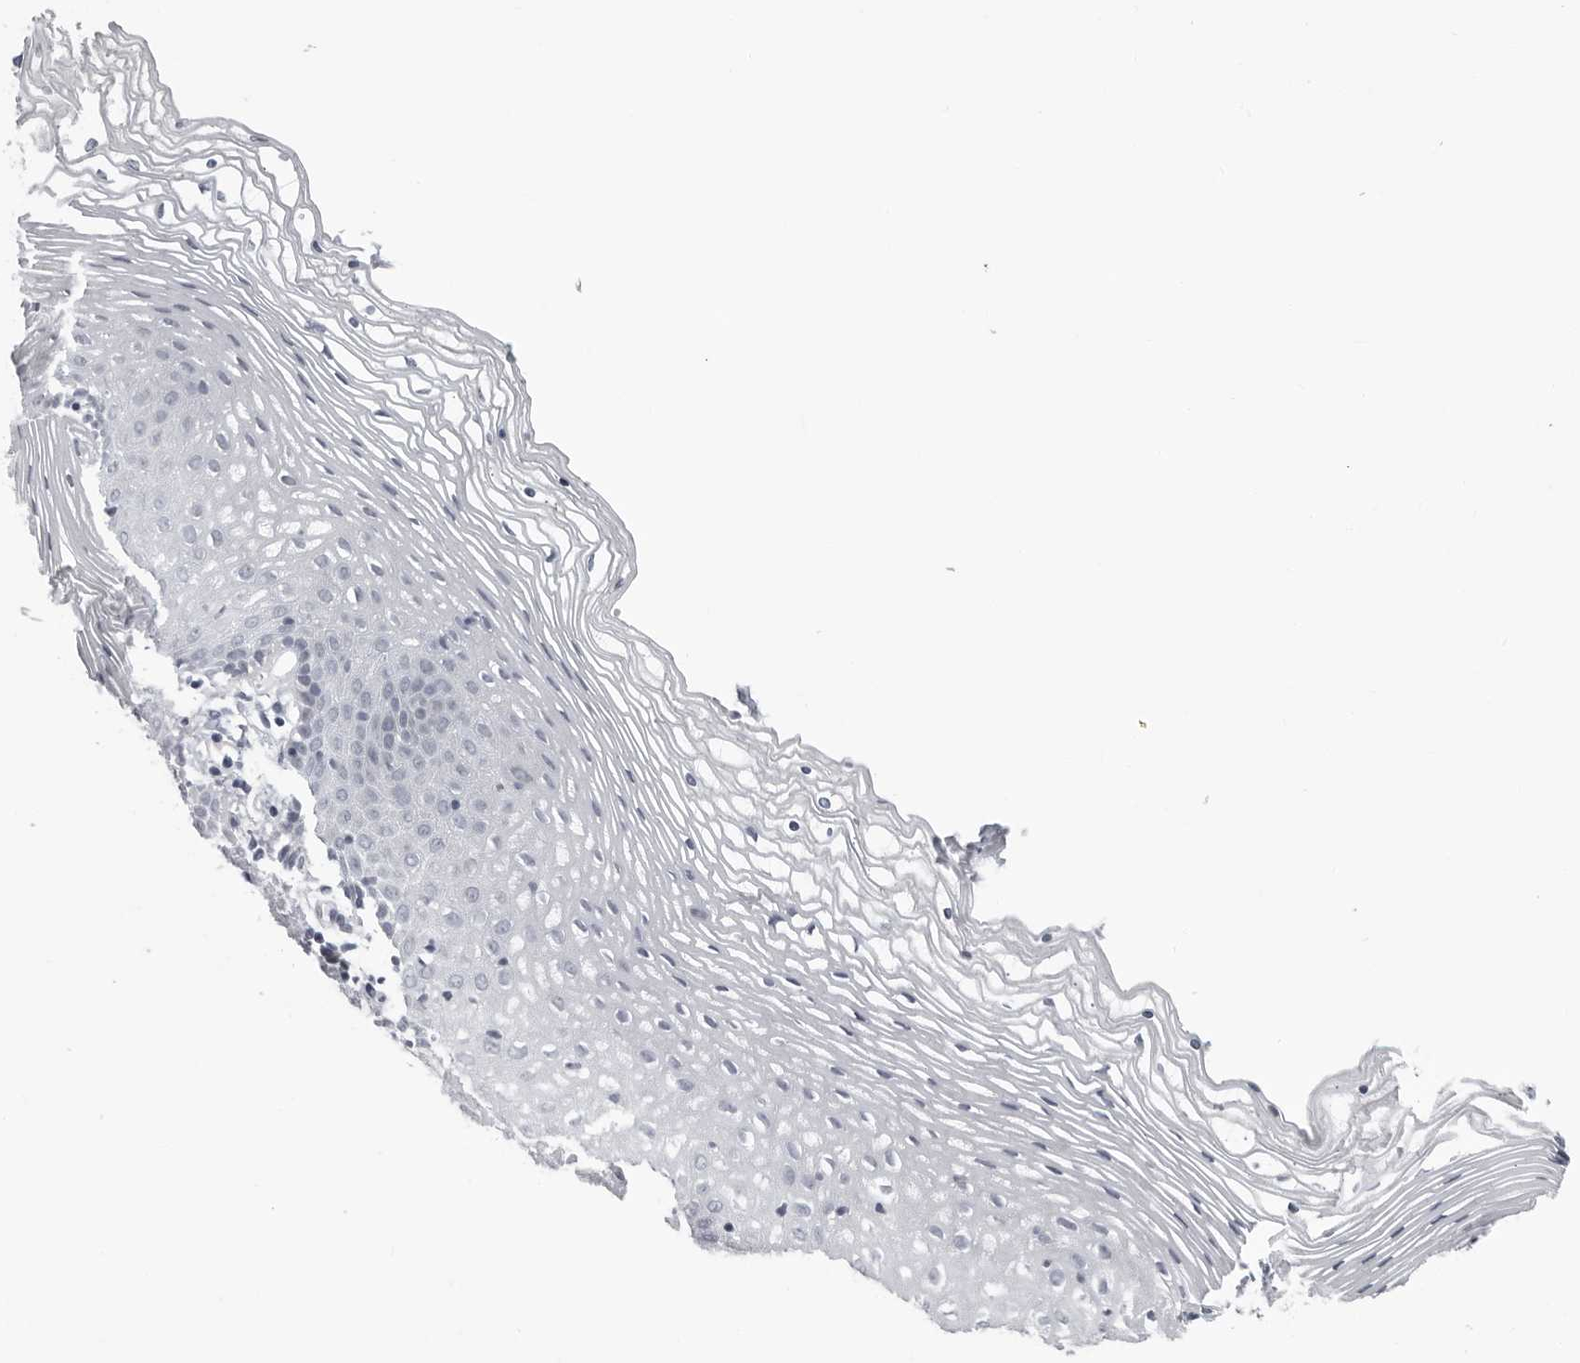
{"staining": {"intensity": "negative", "quantity": "none", "location": "none"}, "tissue": "vagina", "cell_type": "Squamous epithelial cells", "image_type": "normal", "snomed": [{"axis": "morphology", "description": "Normal tissue, NOS"}, {"axis": "topography", "description": "Vagina"}], "caption": "Immunohistochemistry of benign vagina reveals no staining in squamous epithelial cells. (DAB IHC visualized using brightfield microscopy, high magnification).", "gene": "OPLAH", "patient": {"sex": "female", "age": 32}}